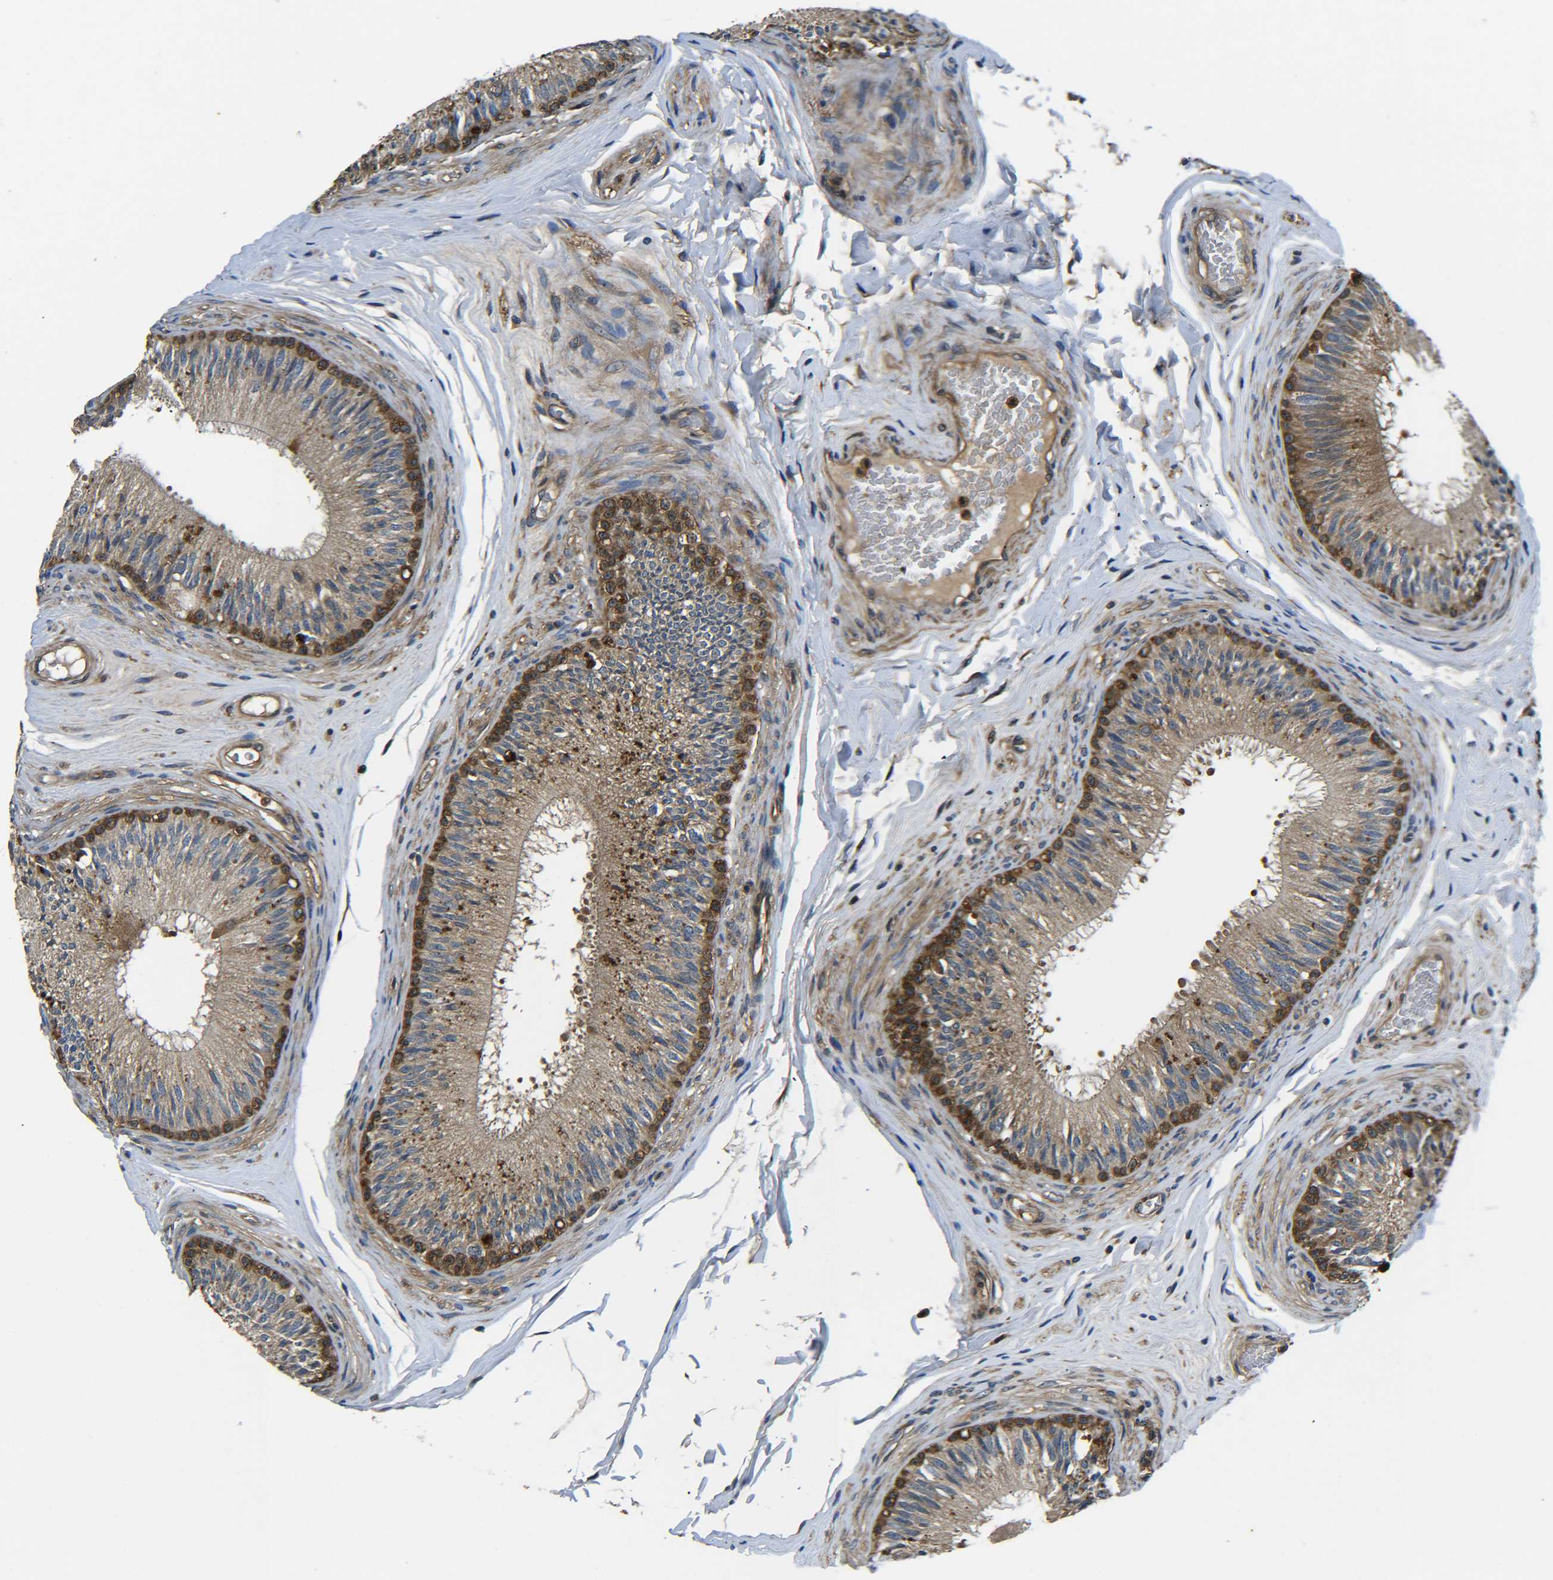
{"staining": {"intensity": "strong", "quantity": ">75%", "location": "cytoplasmic/membranous"}, "tissue": "epididymis", "cell_type": "Glandular cells", "image_type": "normal", "snomed": [{"axis": "morphology", "description": "Normal tissue, NOS"}, {"axis": "topography", "description": "Testis"}, {"axis": "topography", "description": "Epididymis"}], "caption": "Strong cytoplasmic/membranous staining is identified in about >75% of glandular cells in benign epididymis. (DAB (3,3'-diaminobenzidine) IHC, brown staining for protein, blue staining for nuclei).", "gene": "PREB", "patient": {"sex": "male", "age": 36}}